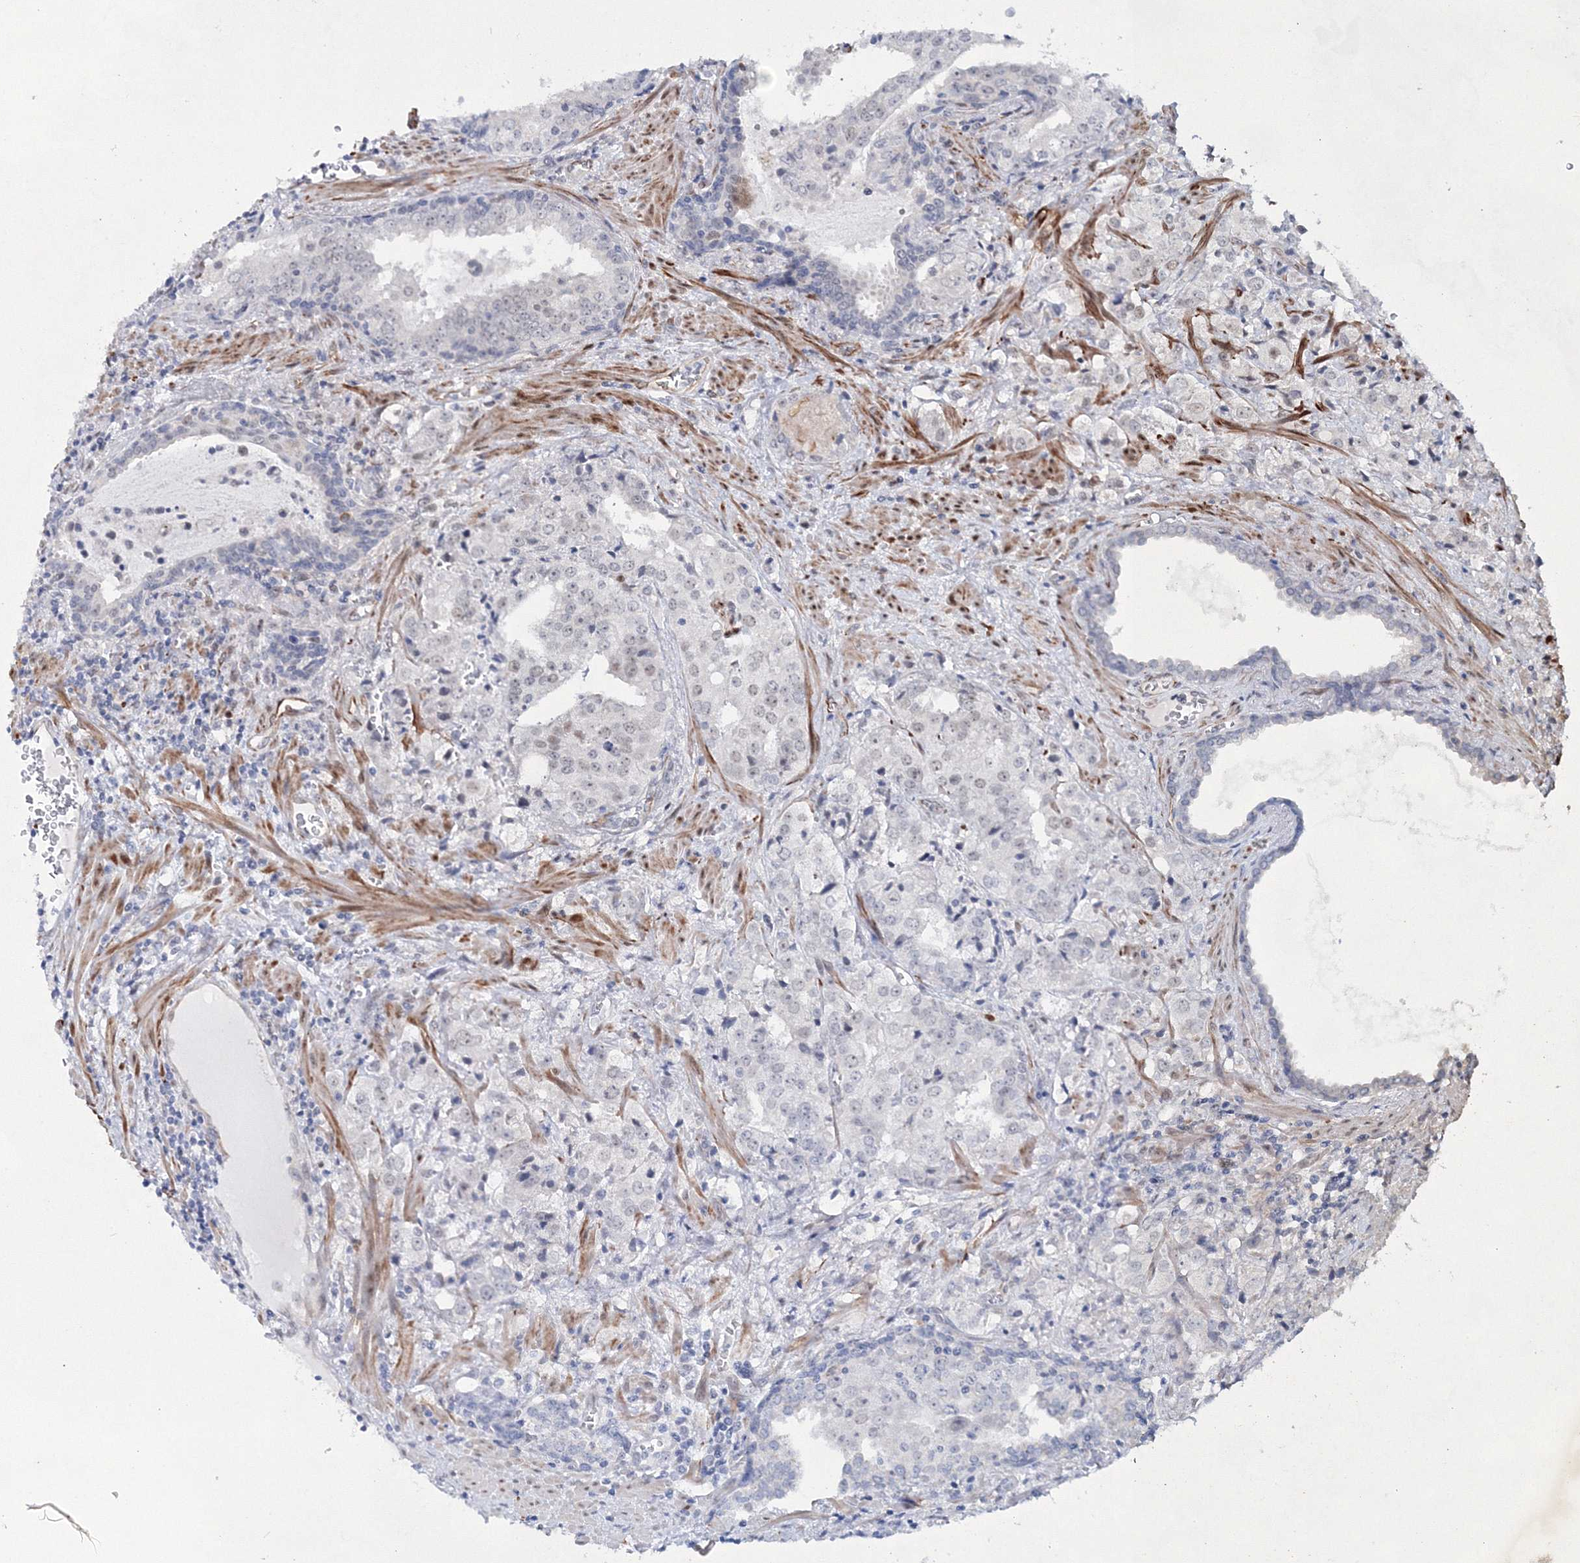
{"staining": {"intensity": "weak", "quantity": "<25%", "location": "nuclear"}, "tissue": "prostate cancer", "cell_type": "Tumor cells", "image_type": "cancer", "snomed": [{"axis": "morphology", "description": "Adenocarcinoma, High grade"}, {"axis": "topography", "description": "Prostate"}], "caption": "IHC of human prostate high-grade adenocarcinoma reveals no positivity in tumor cells.", "gene": "SNIP1", "patient": {"sex": "male", "age": 68}}